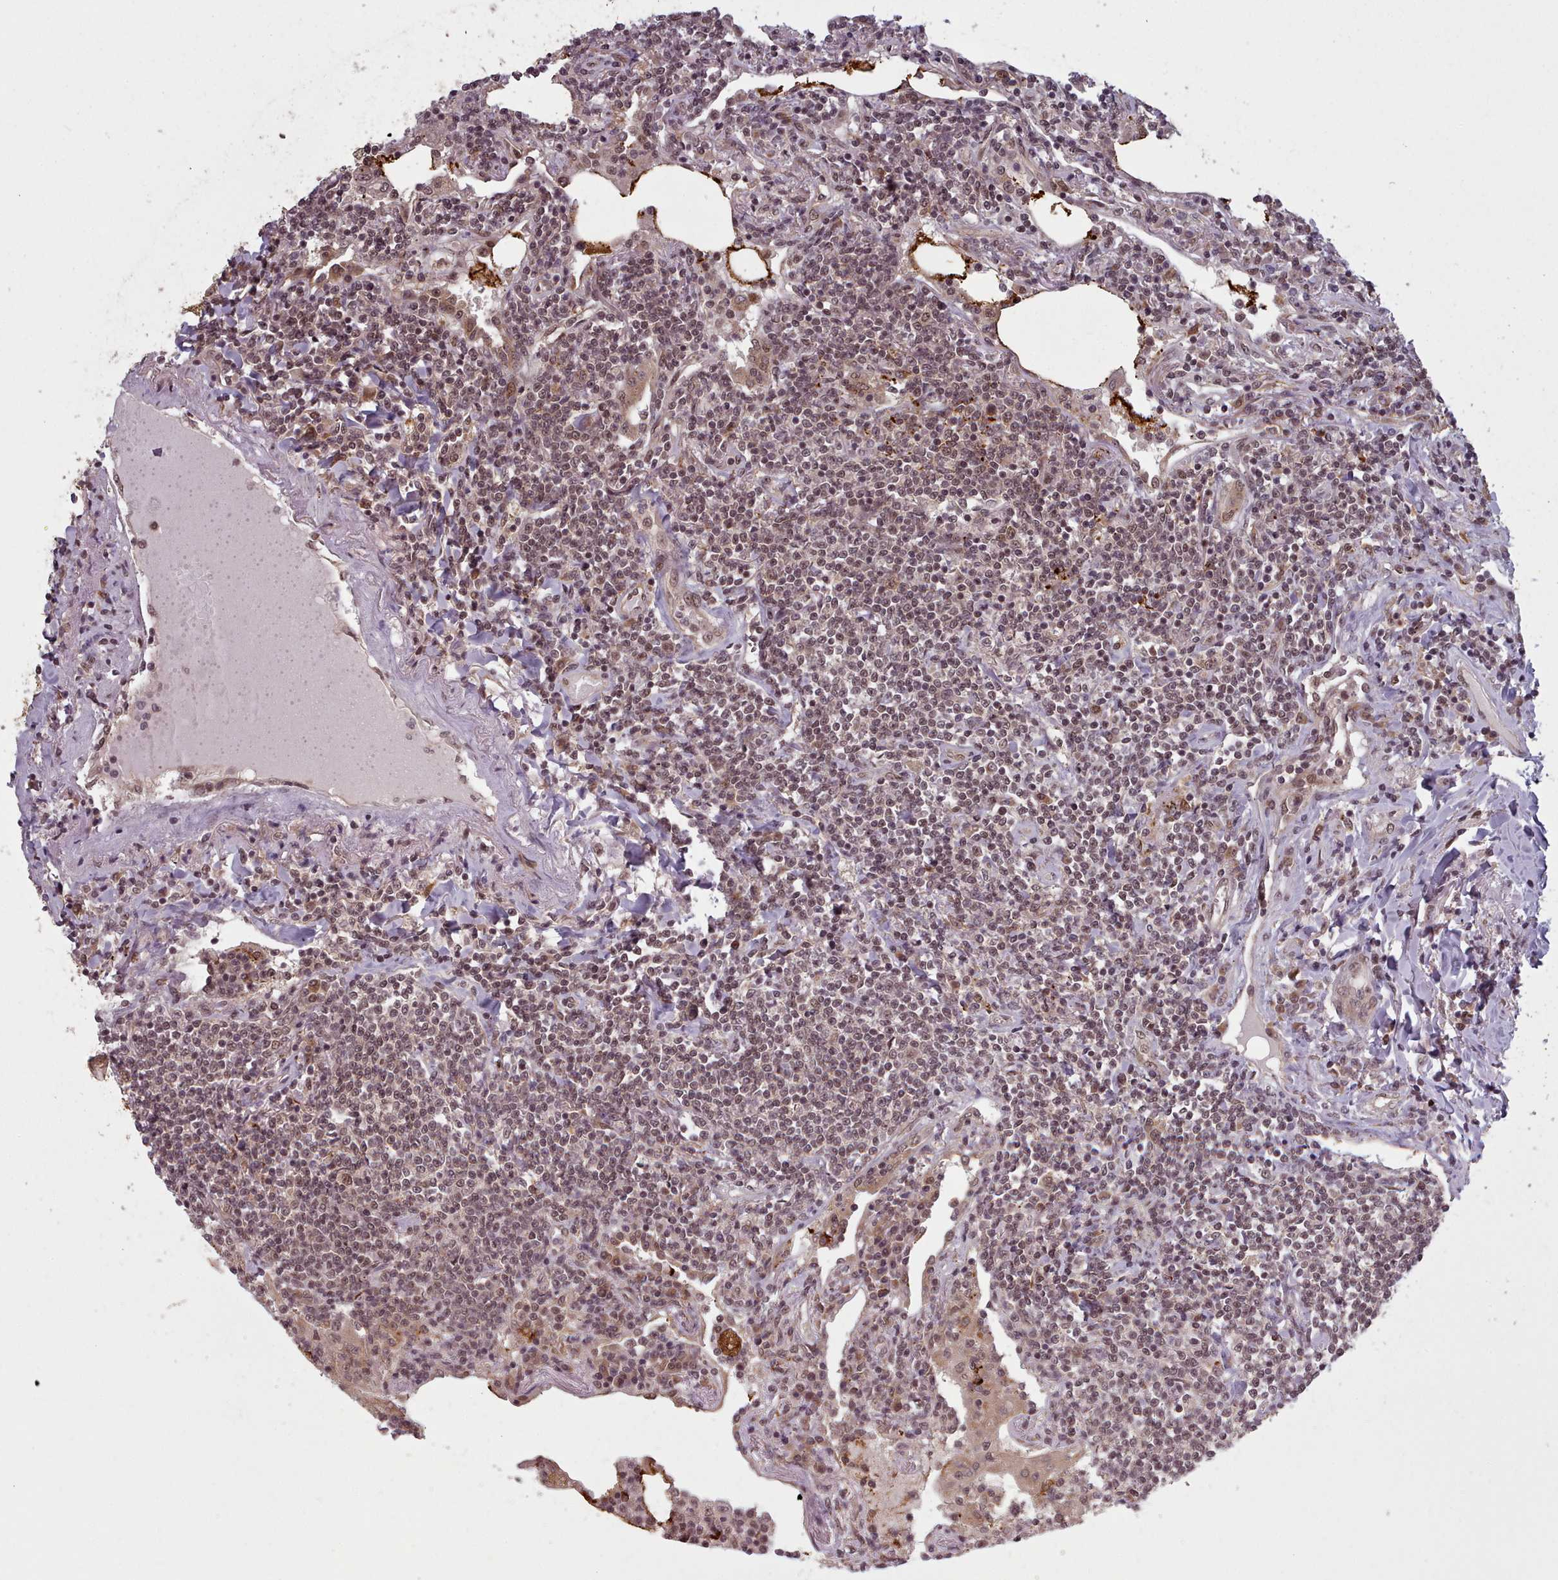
{"staining": {"intensity": "weak", "quantity": ">75%", "location": "nuclear"}, "tissue": "lymphoma", "cell_type": "Tumor cells", "image_type": "cancer", "snomed": [{"axis": "morphology", "description": "Malignant lymphoma, non-Hodgkin's type, Low grade"}, {"axis": "topography", "description": "Lung"}], "caption": "Human lymphoma stained with a brown dye exhibits weak nuclear positive expression in about >75% of tumor cells.", "gene": "DHX8", "patient": {"sex": "female", "age": 71}}